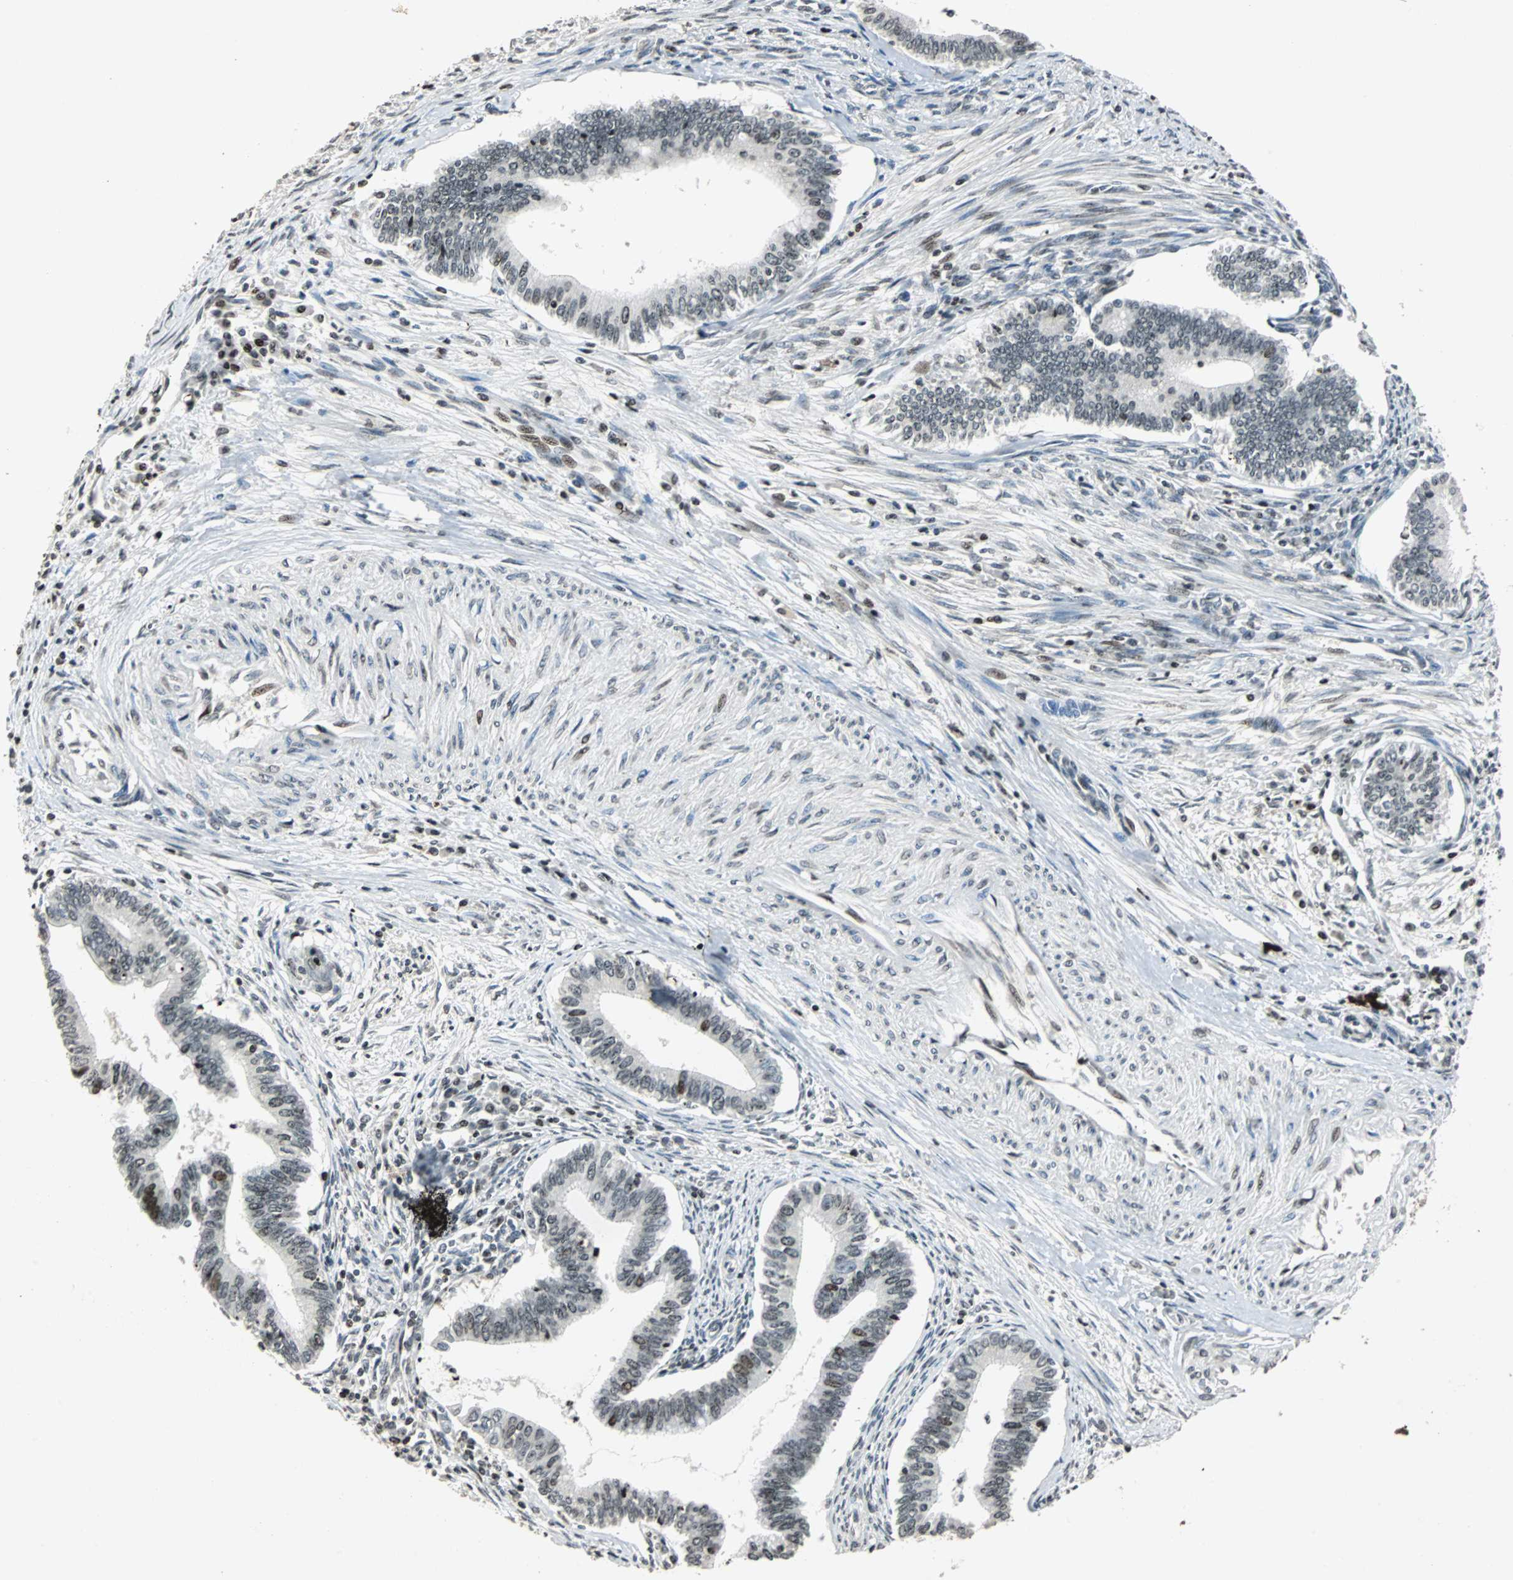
{"staining": {"intensity": "strong", "quantity": "<25%", "location": "nuclear"}, "tissue": "cervical cancer", "cell_type": "Tumor cells", "image_type": "cancer", "snomed": [{"axis": "morphology", "description": "Adenocarcinoma, NOS"}, {"axis": "topography", "description": "Cervix"}], "caption": "A high-resolution image shows IHC staining of cervical cancer, which shows strong nuclear positivity in approximately <25% of tumor cells. (IHC, brightfield microscopy, high magnification).", "gene": "PAXIP1", "patient": {"sex": "female", "age": 36}}